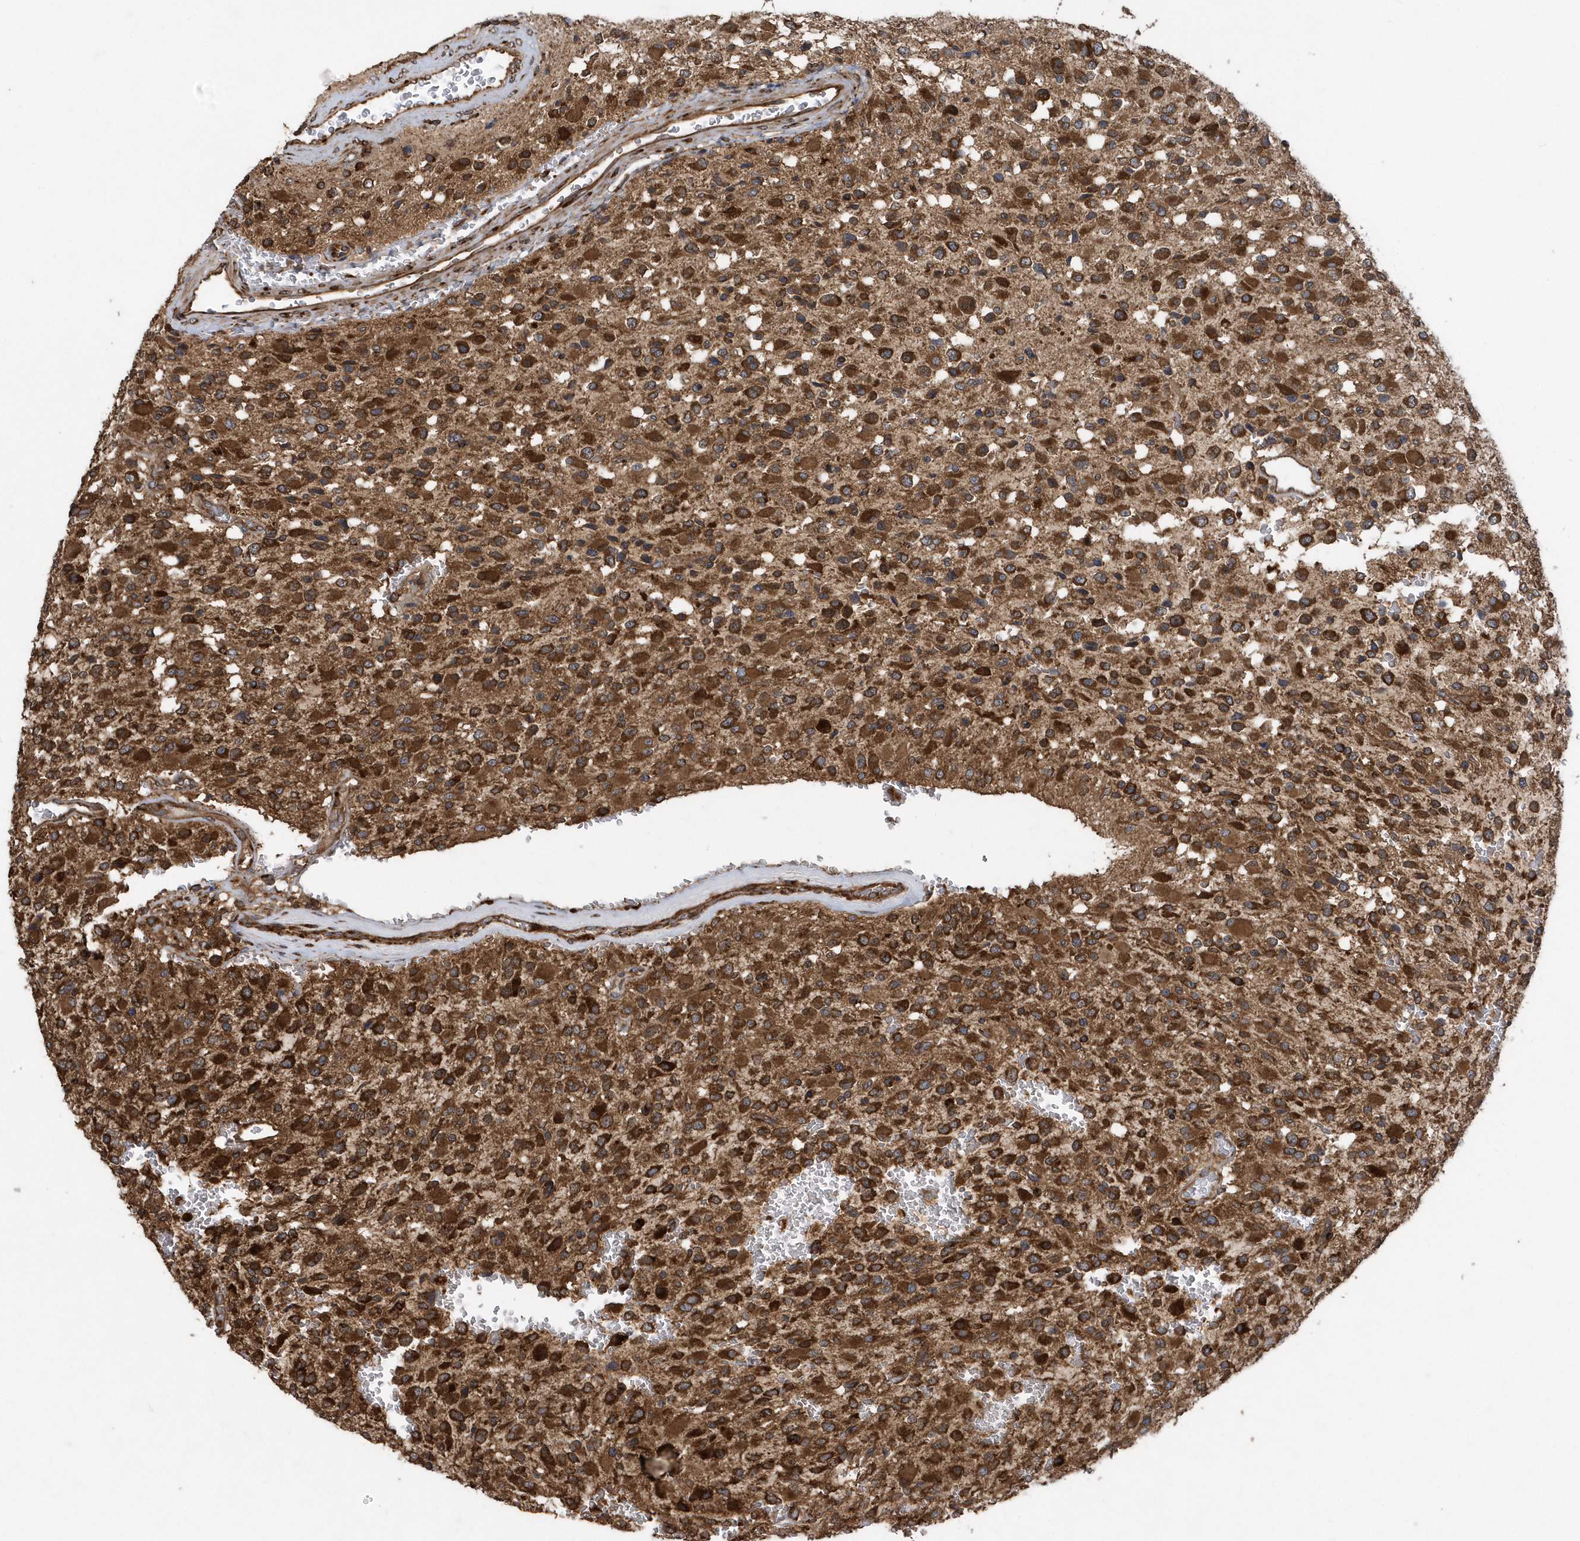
{"staining": {"intensity": "strong", "quantity": ">75%", "location": "cytoplasmic/membranous"}, "tissue": "glioma", "cell_type": "Tumor cells", "image_type": "cancer", "snomed": [{"axis": "morphology", "description": "Glioma, malignant, High grade"}, {"axis": "topography", "description": "Brain"}], "caption": "Immunohistochemical staining of glioma demonstrates strong cytoplasmic/membranous protein staining in approximately >75% of tumor cells.", "gene": "WASHC5", "patient": {"sex": "male", "age": 34}}